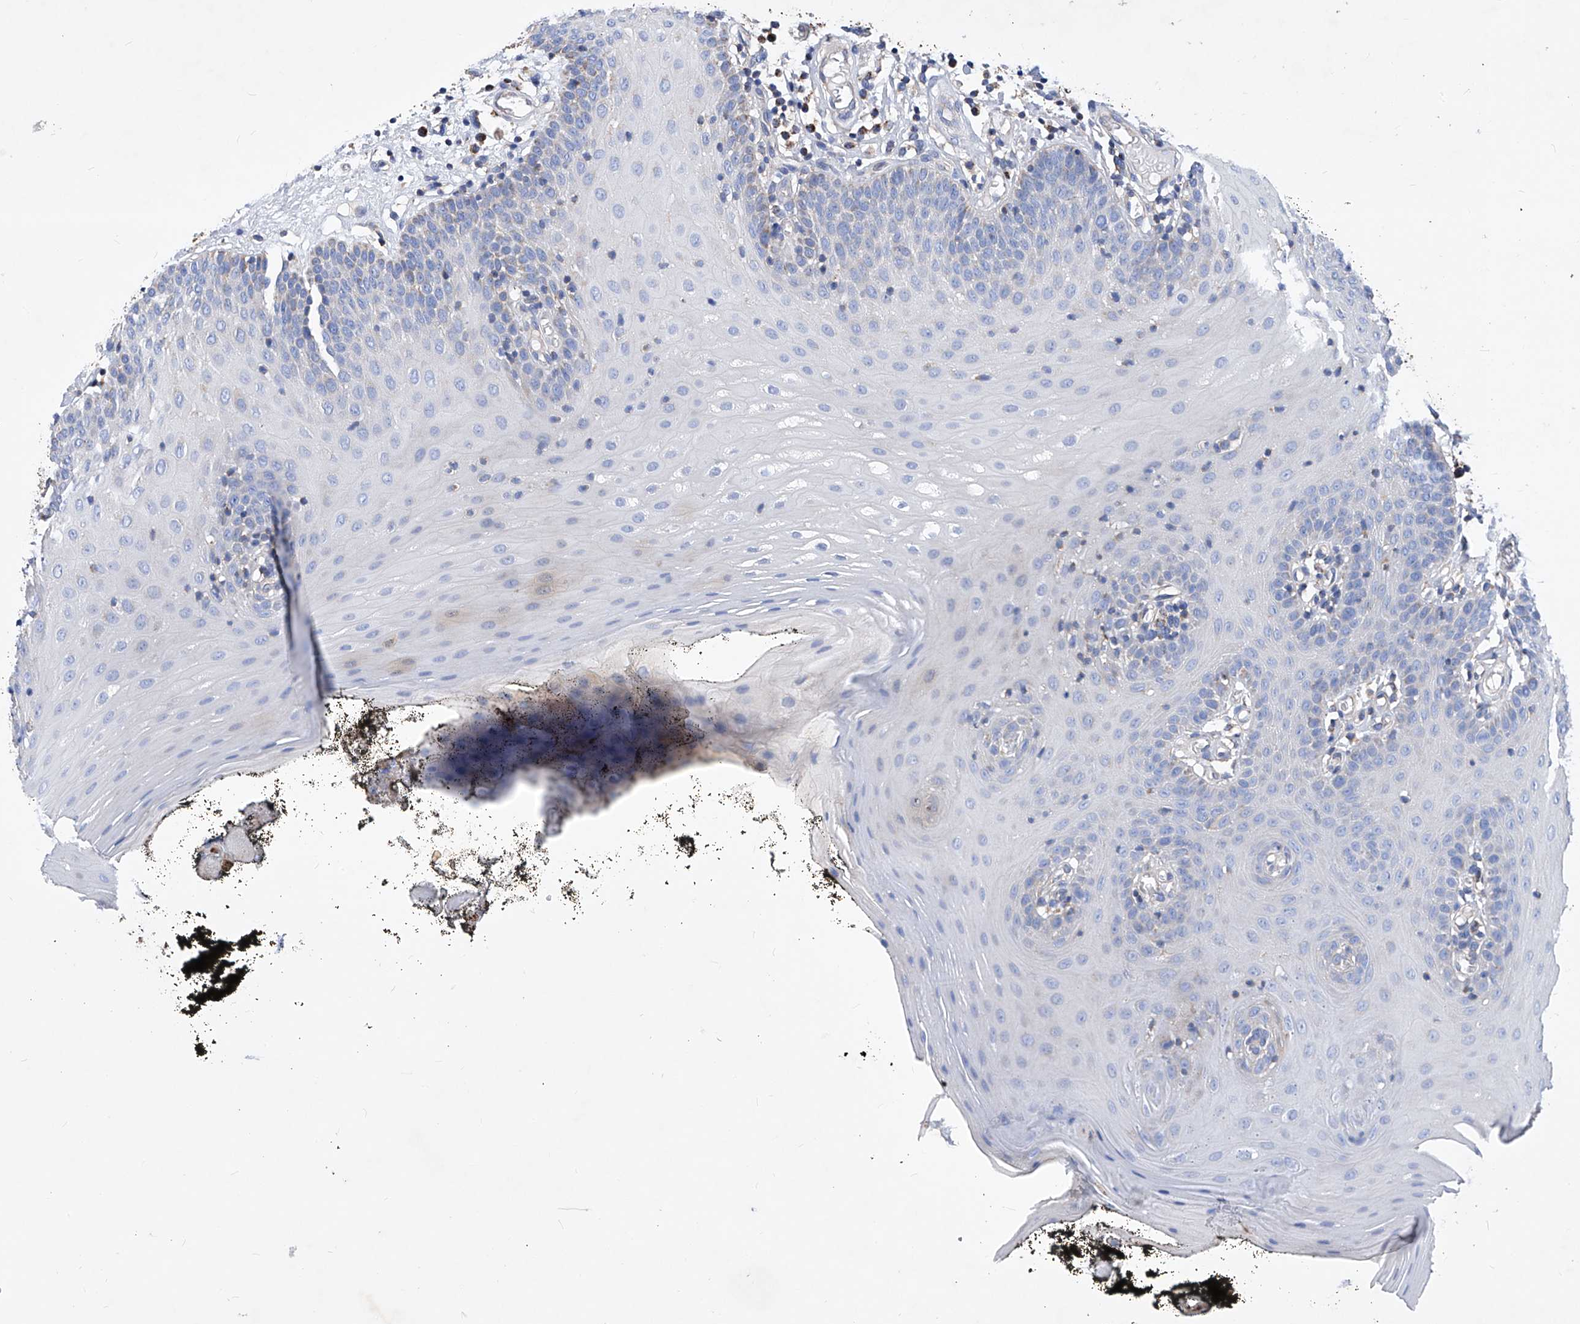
{"staining": {"intensity": "moderate", "quantity": "<25%", "location": "cytoplasmic/membranous"}, "tissue": "oral mucosa", "cell_type": "Squamous epithelial cells", "image_type": "normal", "snomed": [{"axis": "morphology", "description": "Normal tissue, NOS"}, {"axis": "topography", "description": "Oral tissue"}], "caption": "This micrograph reveals IHC staining of normal human oral mucosa, with low moderate cytoplasmic/membranous expression in approximately <25% of squamous epithelial cells.", "gene": "HRNR", "patient": {"sex": "male", "age": 74}}